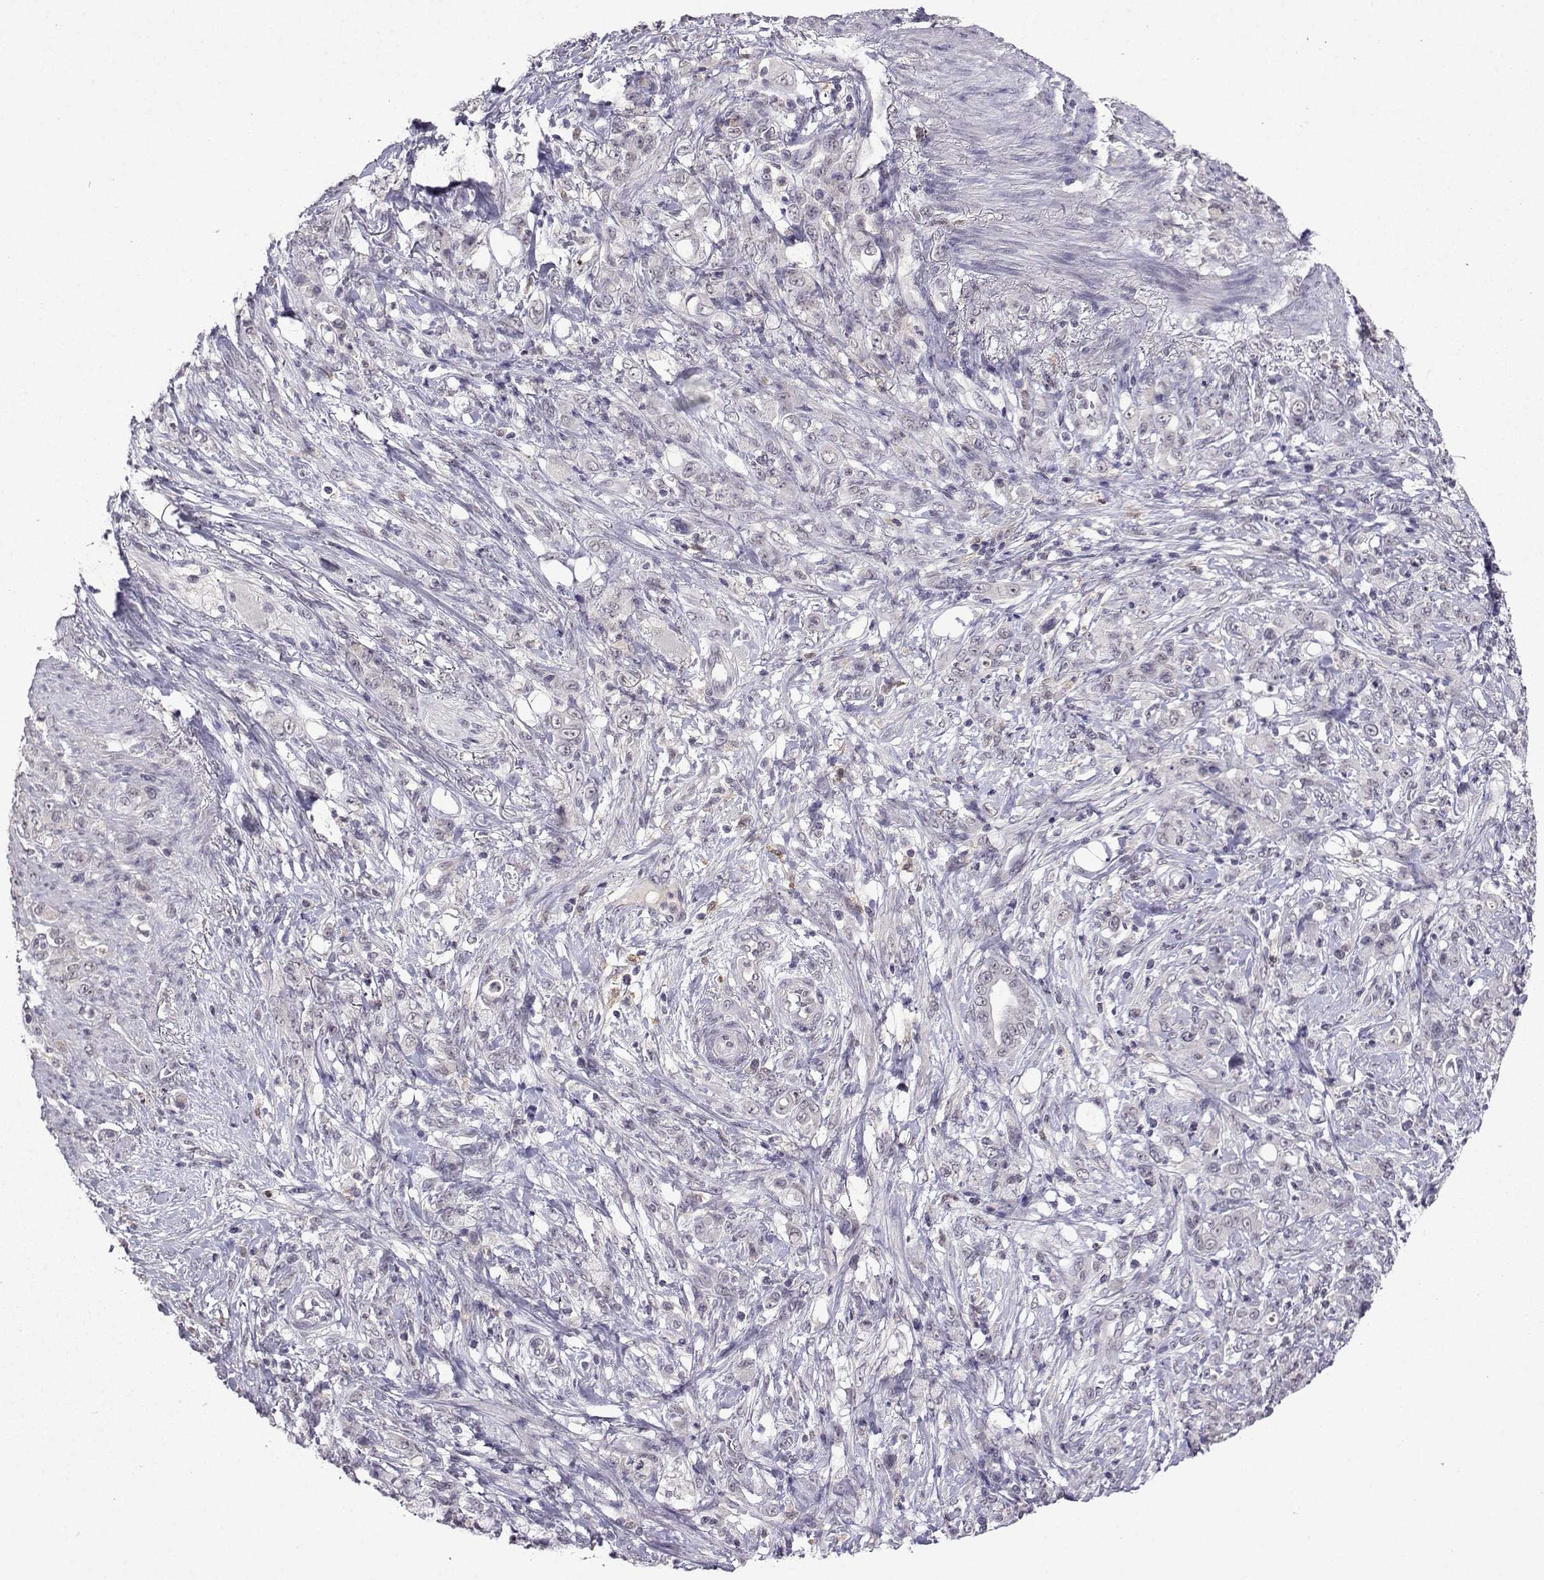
{"staining": {"intensity": "negative", "quantity": "none", "location": "none"}, "tissue": "stomach cancer", "cell_type": "Tumor cells", "image_type": "cancer", "snomed": [{"axis": "morphology", "description": "Adenocarcinoma, NOS"}, {"axis": "topography", "description": "Stomach"}], "caption": "Photomicrograph shows no significant protein staining in tumor cells of stomach adenocarcinoma.", "gene": "CCL28", "patient": {"sex": "female", "age": 79}}